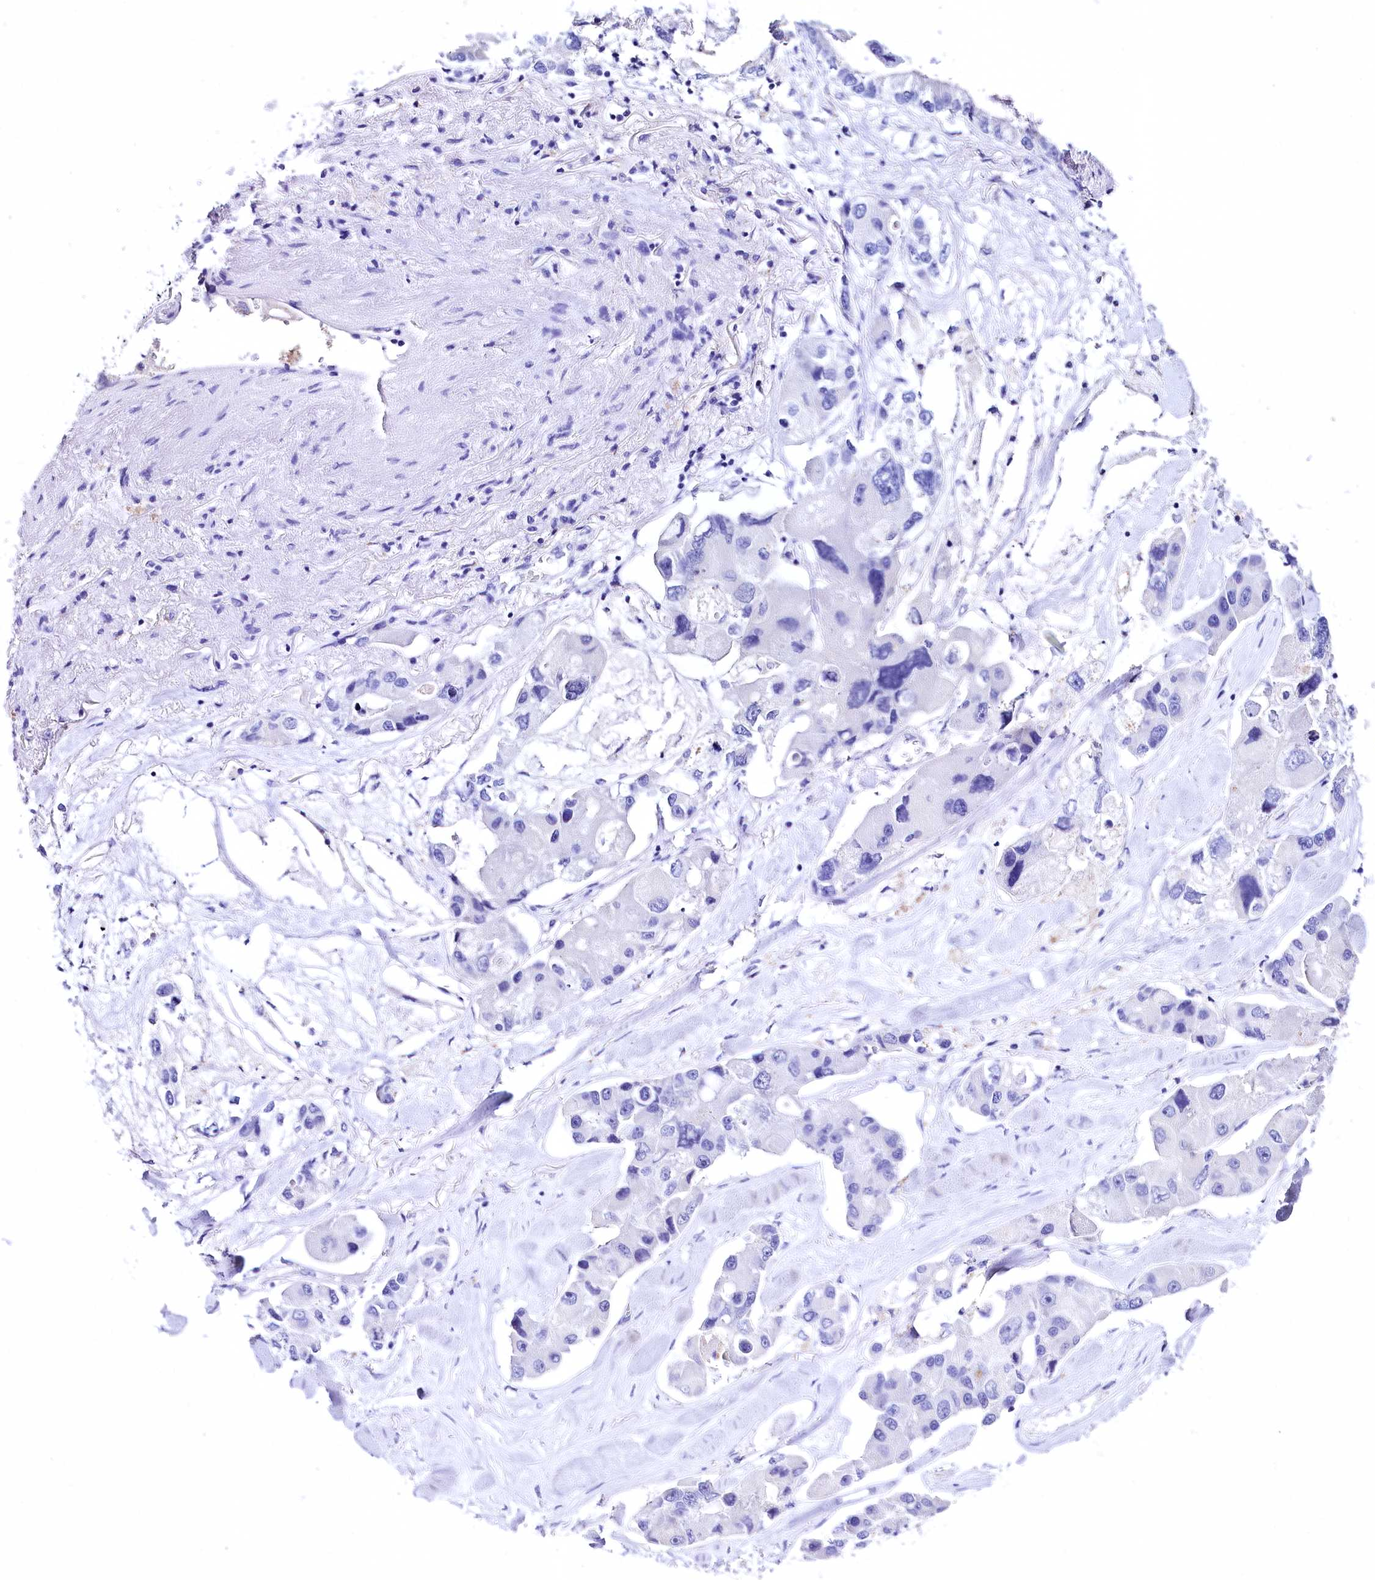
{"staining": {"intensity": "negative", "quantity": "none", "location": "none"}, "tissue": "lung cancer", "cell_type": "Tumor cells", "image_type": "cancer", "snomed": [{"axis": "morphology", "description": "Adenocarcinoma, NOS"}, {"axis": "topography", "description": "Lung"}], "caption": "Tumor cells show no significant protein expression in lung cancer. The staining was performed using DAB to visualize the protein expression in brown, while the nuclei were stained in blue with hematoxylin (Magnification: 20x).", "gene": "A2ML1", "patient": {"sex": "female", "age": 54}}